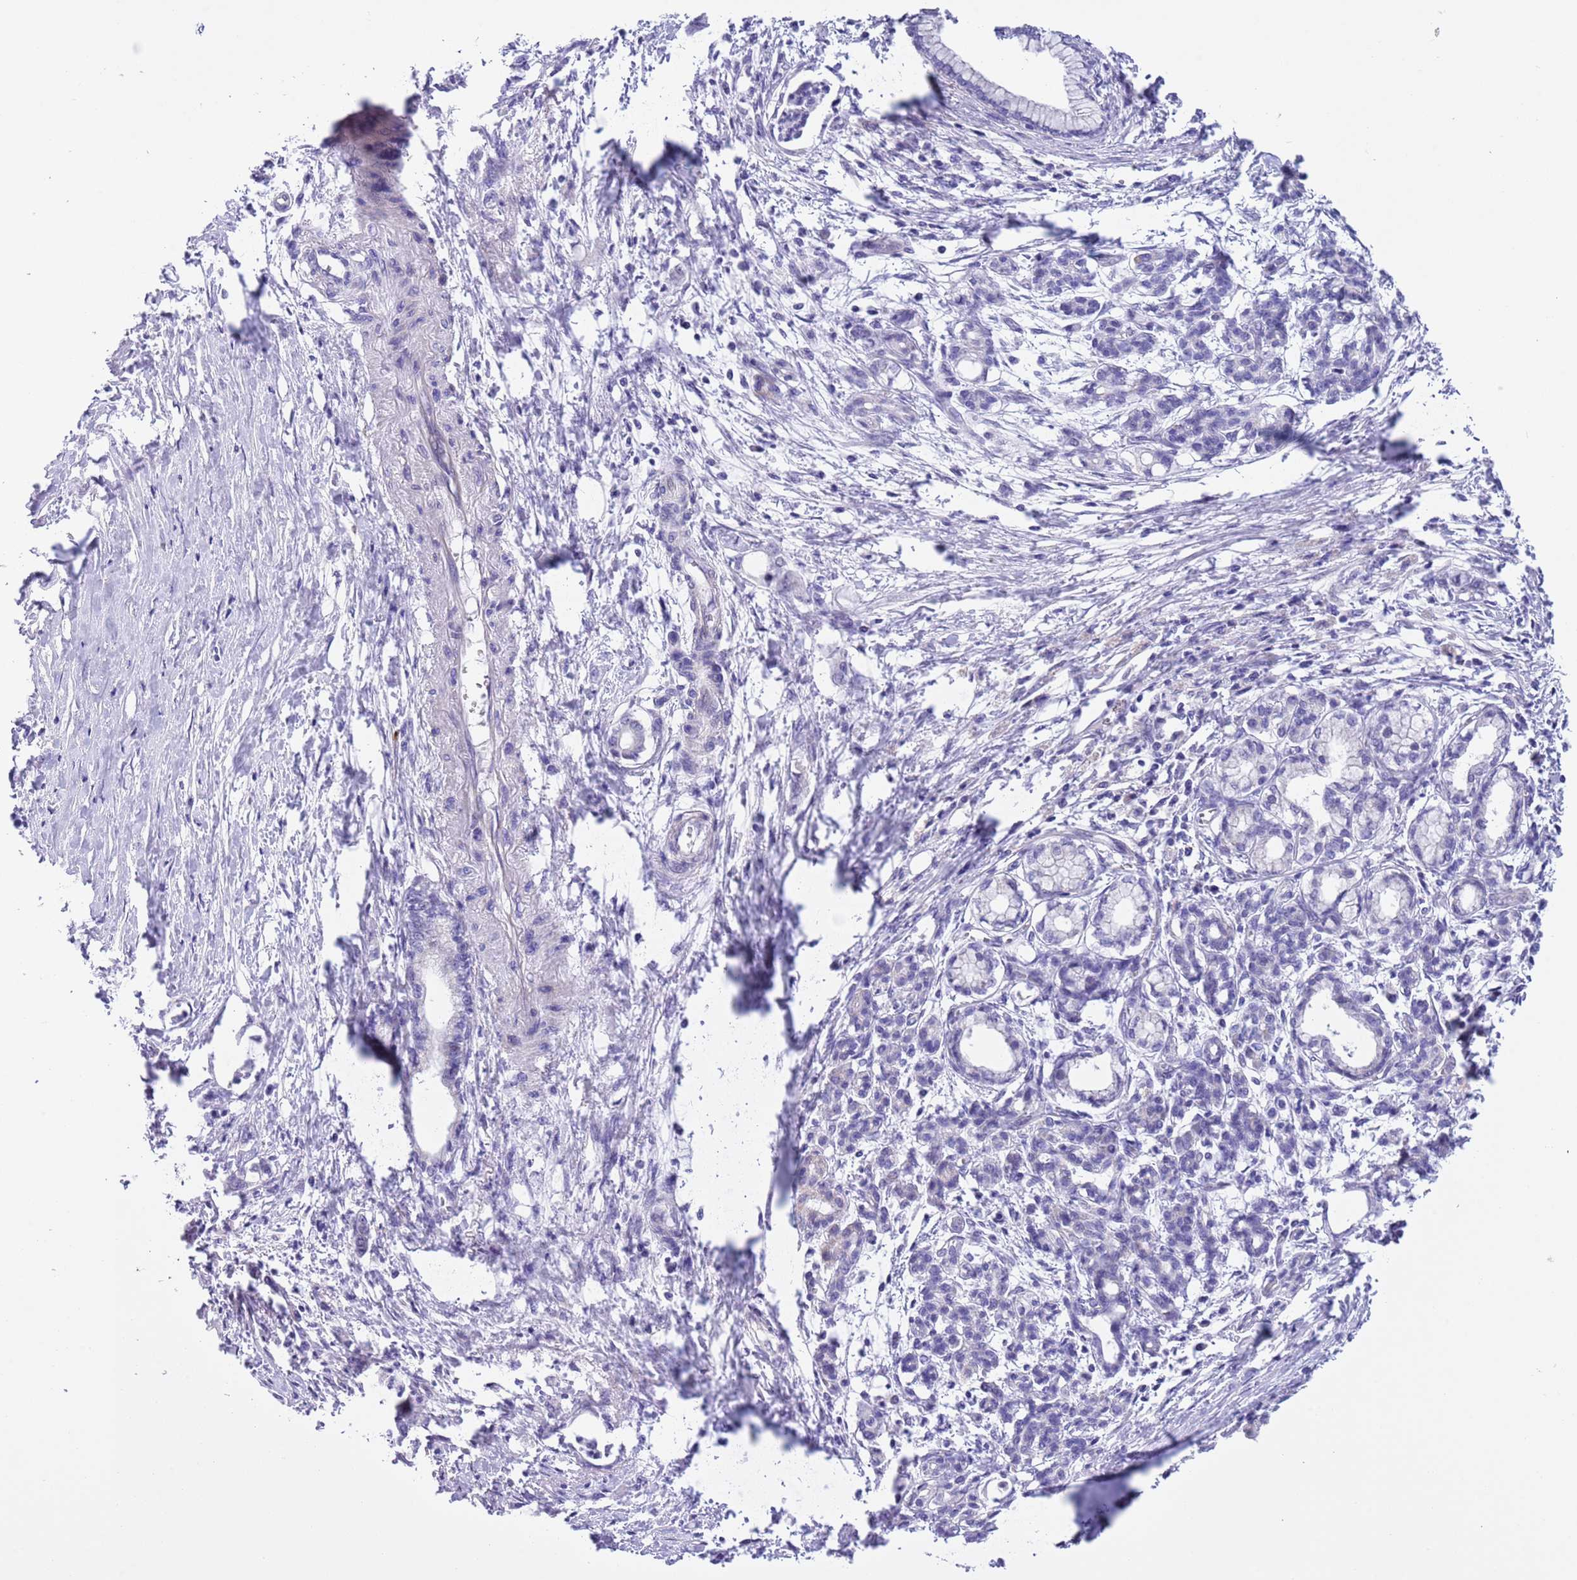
{"staining": {"intensity": "negative", "quantity": "none", "location": "none"}, "tissue": "pancreatic cancer", "cell_type": "Tumor cells", "image_type": "cancer", "snomed": [{"axis": "morphology", "description": "Adenocarcinoma, NOS"}, {"axis": "topography", "description": "Pancreas"}], "caption": "The immunohistochemistry (IHC) image has no significant expression in tumor cells of pancreatic cancer (adenocarcinoma) tissue.", "gene": "NET1", "patient": {"sex": "female", "age": 55}}